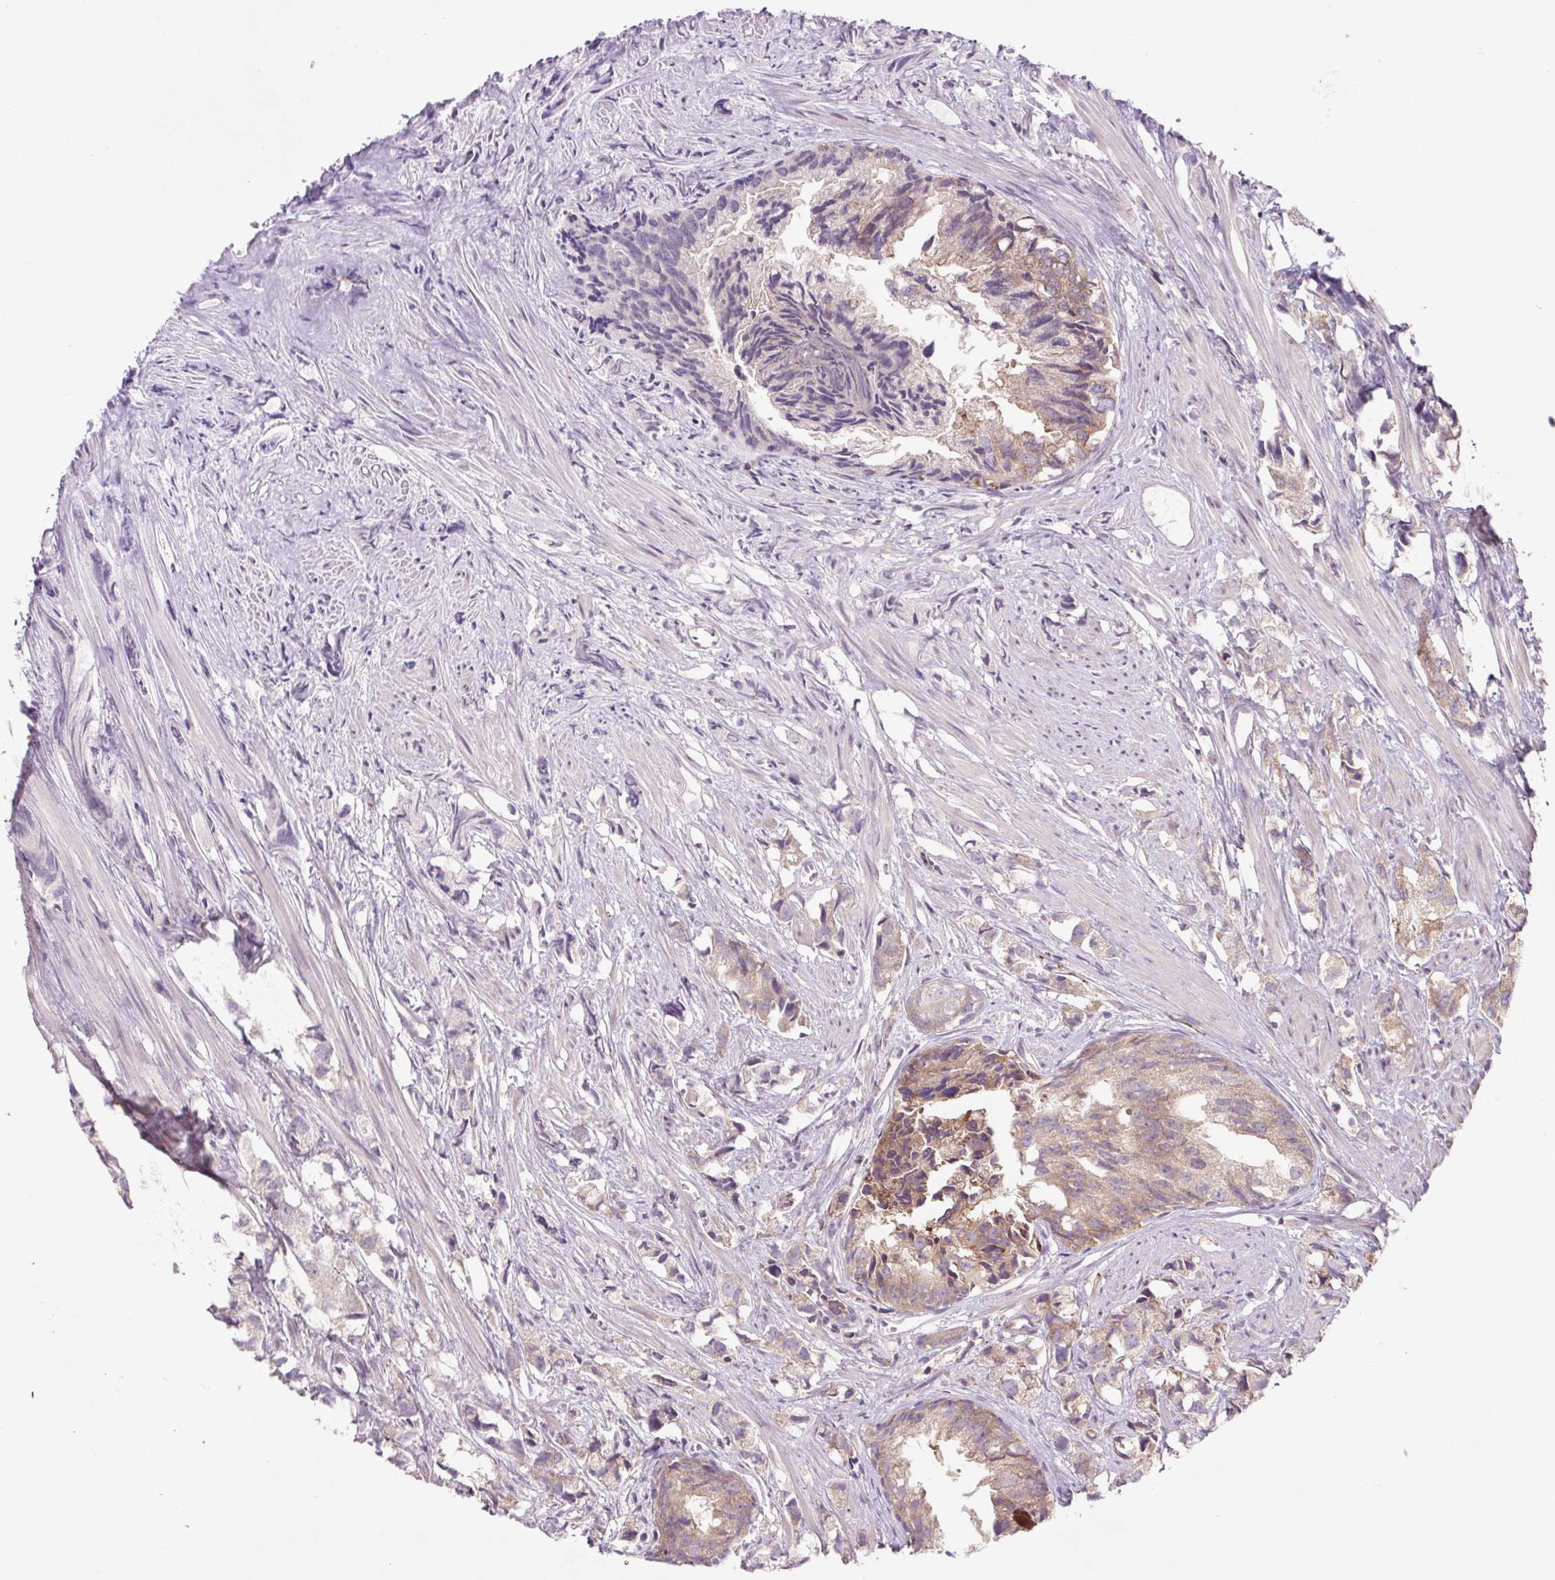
{"staining": {"intensity": "moderate", "quantity": "<25%", "location": "cytoplasmic/membranous"}, "tissue": "prostate cancer", "cell_type": "Tumor cells", "image_type": "cancer", "snomed": [{"axis": "morphology", "description": "Adenocarcinoma, High grade"}, {"axis": "topography", "description": "Prostate"}], "caption": "The histopathology image displays immunohistochemical staining of prostate cancer. There is moderate cytoplasmic/membranous expression is identified in about <25% of tumor cells.", "gene": "HFE", "patient": {"sex": "male", "age": 58}}